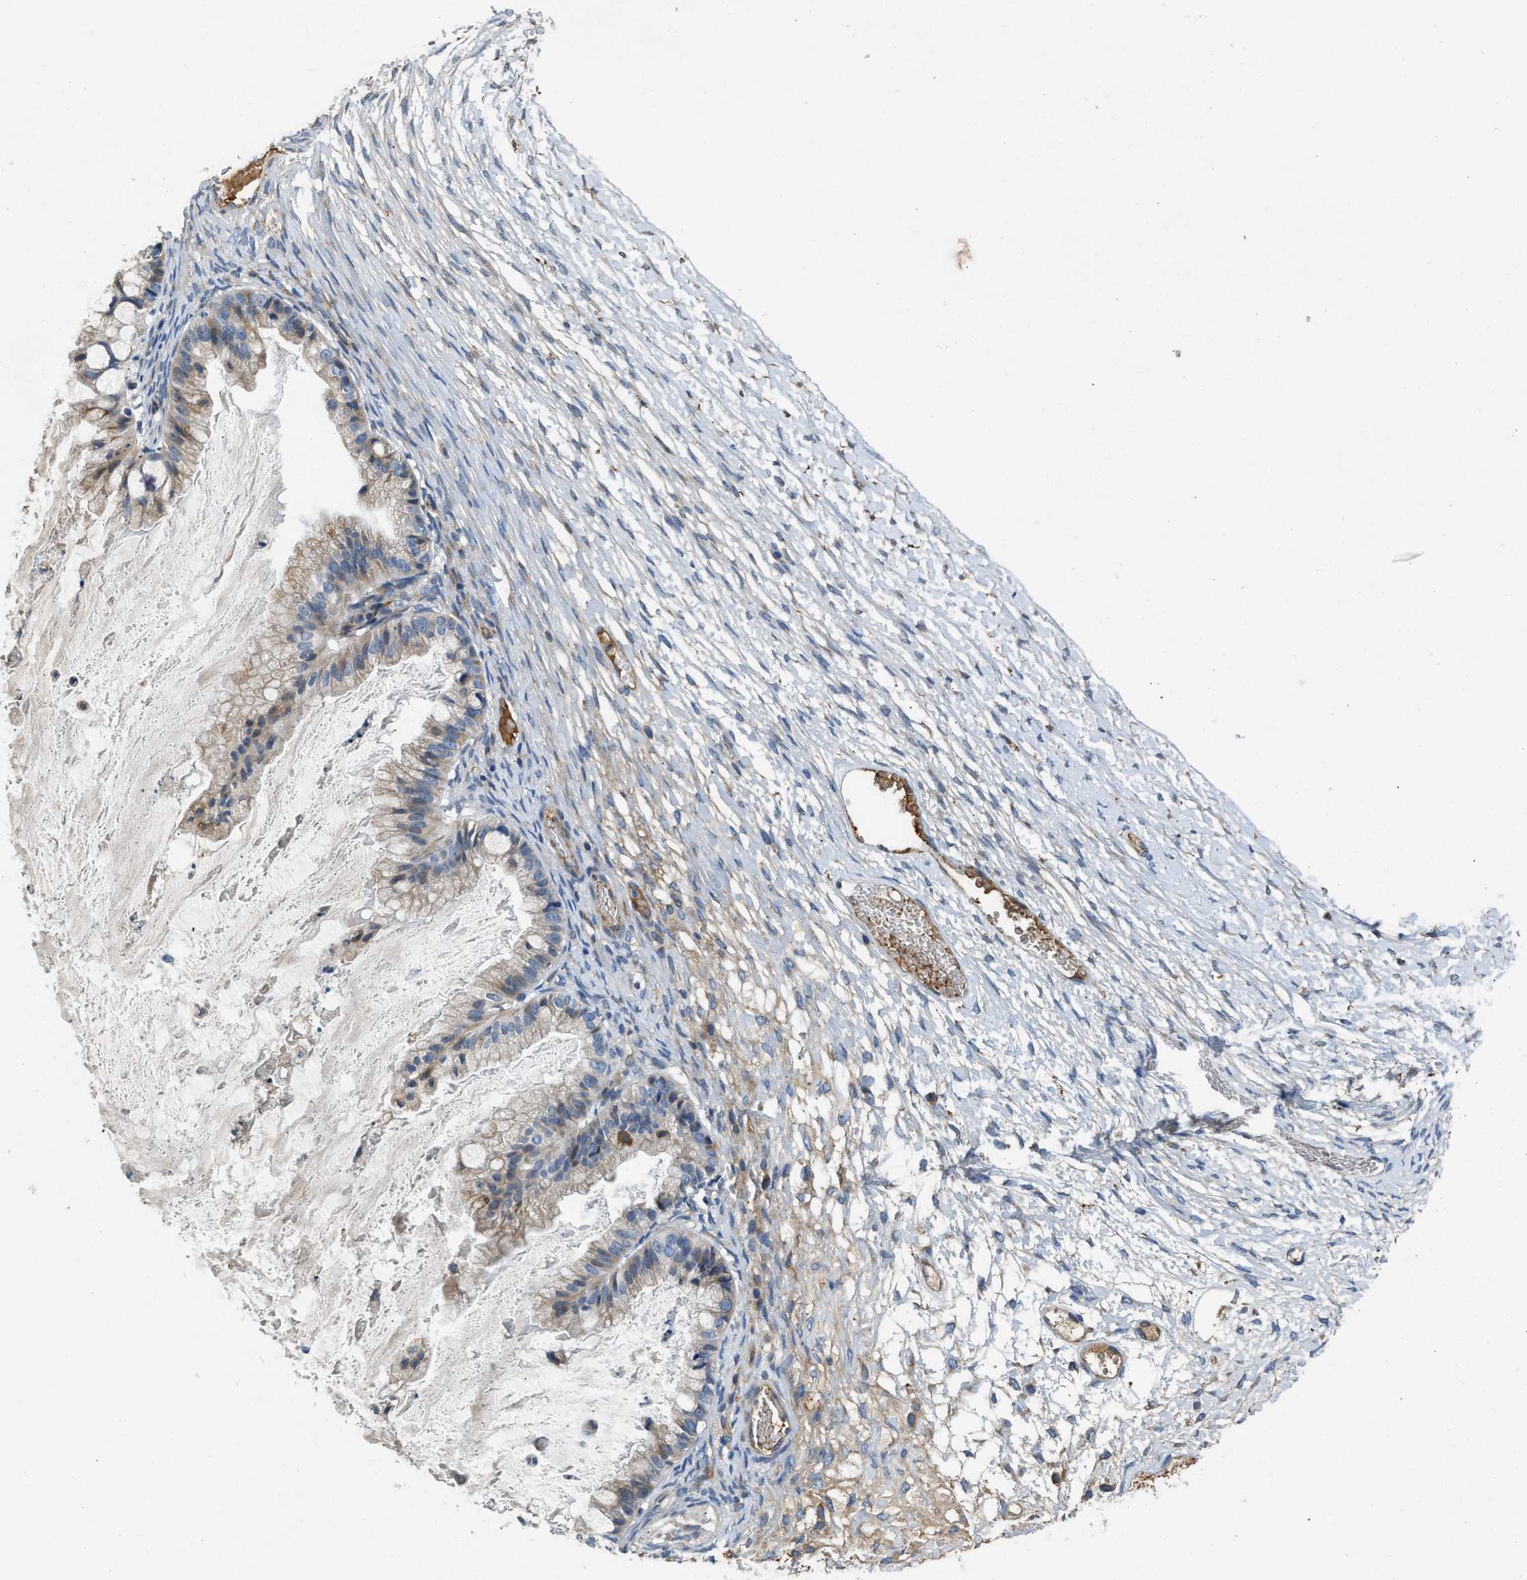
{"staining": {"intensity": "weak", "quantity": "25%-75%", "location": "cytoplasmic/membranous"}, "tissue": "ovarian cancer", "cell_type": "Tumor cells", "image_type": "cancer", "snomed": [{"axis": "morphology", "description": "Cystadenocarcinoma, mucinous, NOS"}, {"axis": "topography", "description": "Ovary"}], "caption": "Protein analysis of ovarian cancer (mucinous cystadenocarcinoma) tissue displays weak cytoplasmic/membranous staining in approximately 25%-75% of tumor cells.", "gene": "GGCX", "patient": {"sex": "female", "age": 57}}